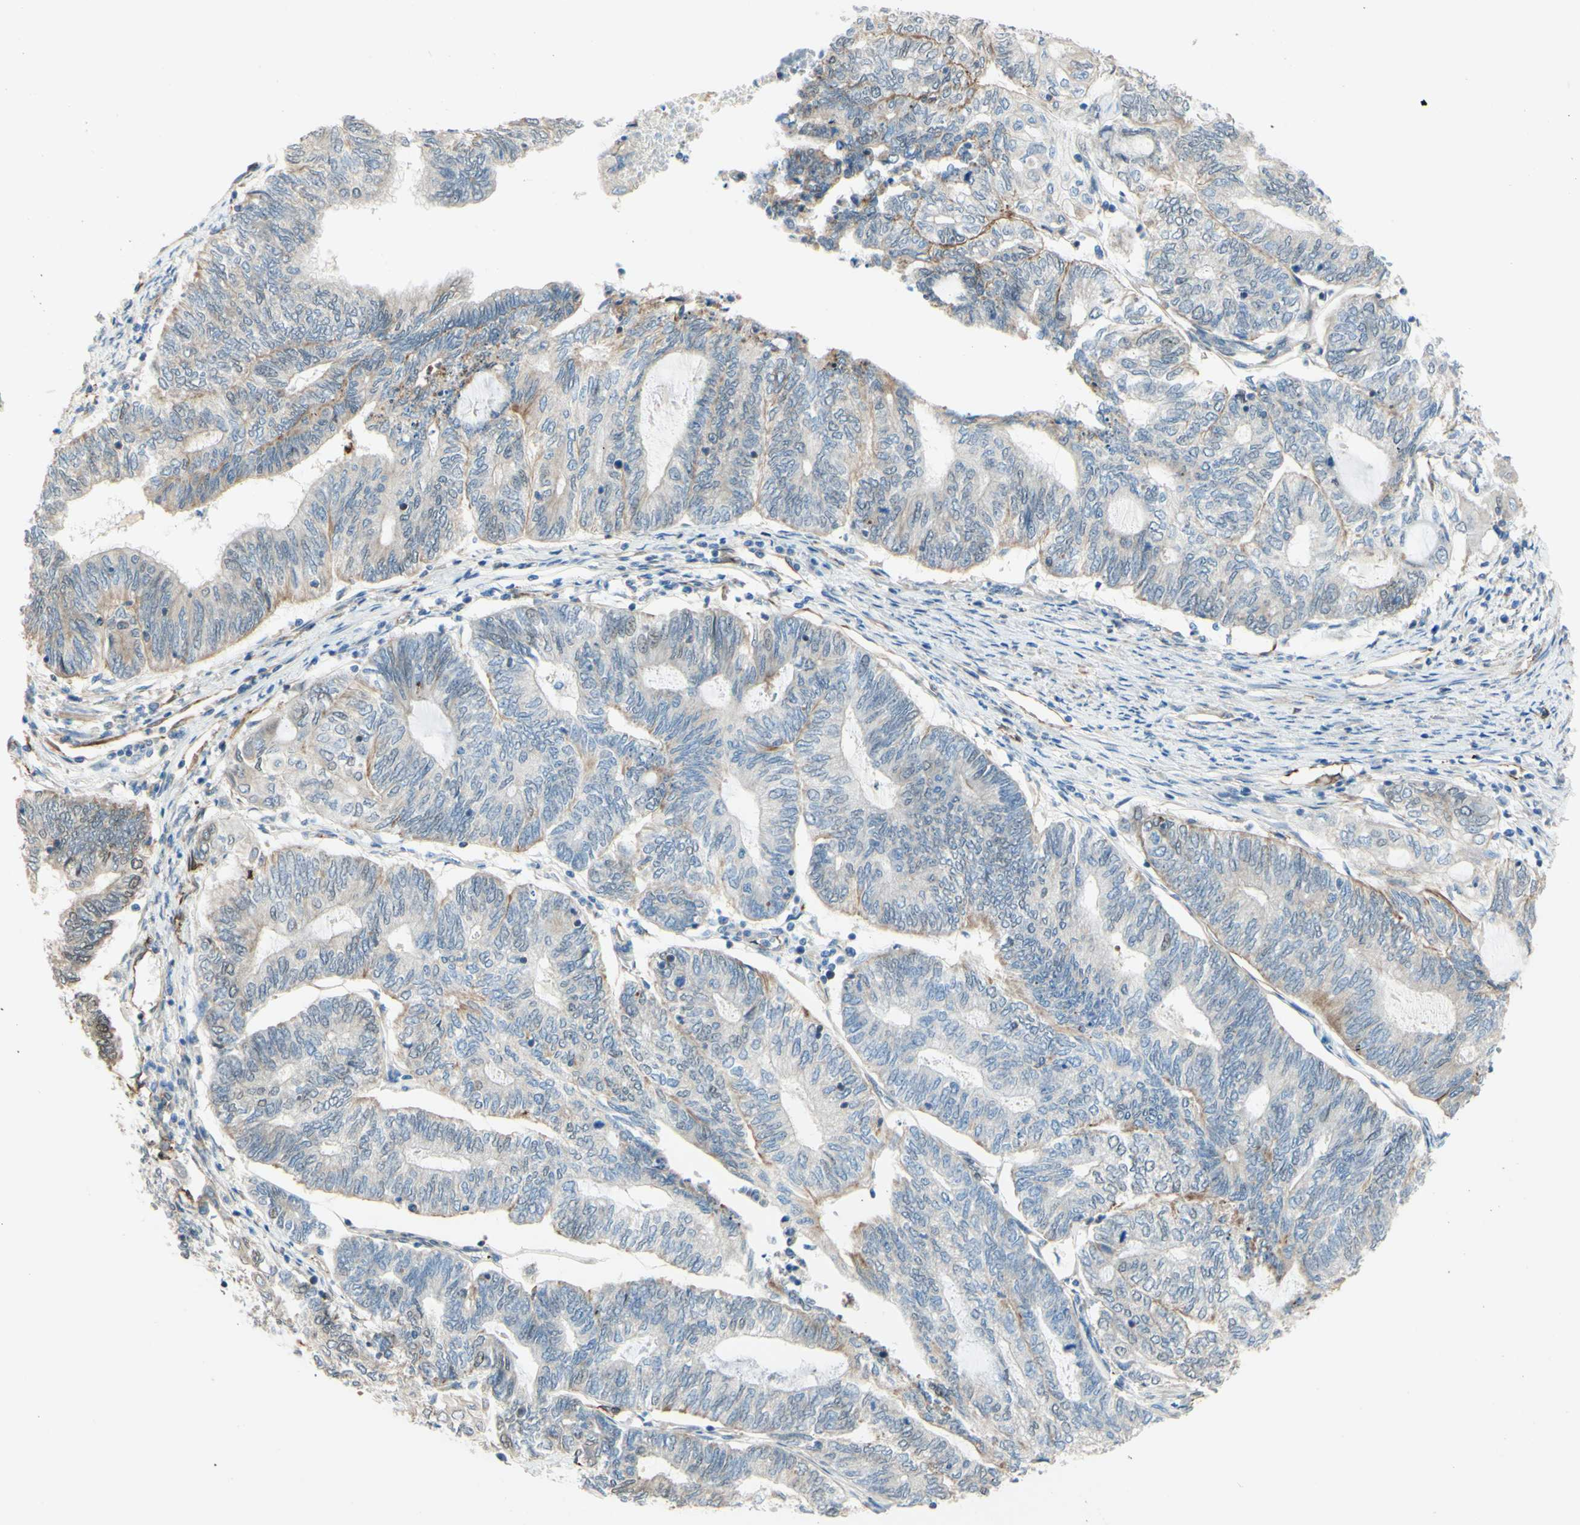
{"staining": {"intensity": "negative", "quantity": "none", "location": "none"}, "tissue": "endometrial cancer", "cell_type": "Tumor cells", "image_type": "cancer", "snomed": [{"axis": "morphology", "description": "Adenocarcinoma, NOS"}, {"axis": "topography", "description": "Uterus"}, {"axis": "topography", "description": "Endometrium"}], "caption": "High magnification brightfield microscopy of adenocarcinoma (endometrial) stained with DAB (3,3'-diaminobenzidine) (brown) and counterstained with hematoxylin (blue): tumor cells show no significant expression. The staining was performed using DAB (3,3'-diaminobenzidine) to visualize the protein expression in brown, while the nuclei were stained in blue with hematoxylin (Magnification: 20x).", "gene": "ENDOD1", "patient": {"sex": "female", "age": 70}}